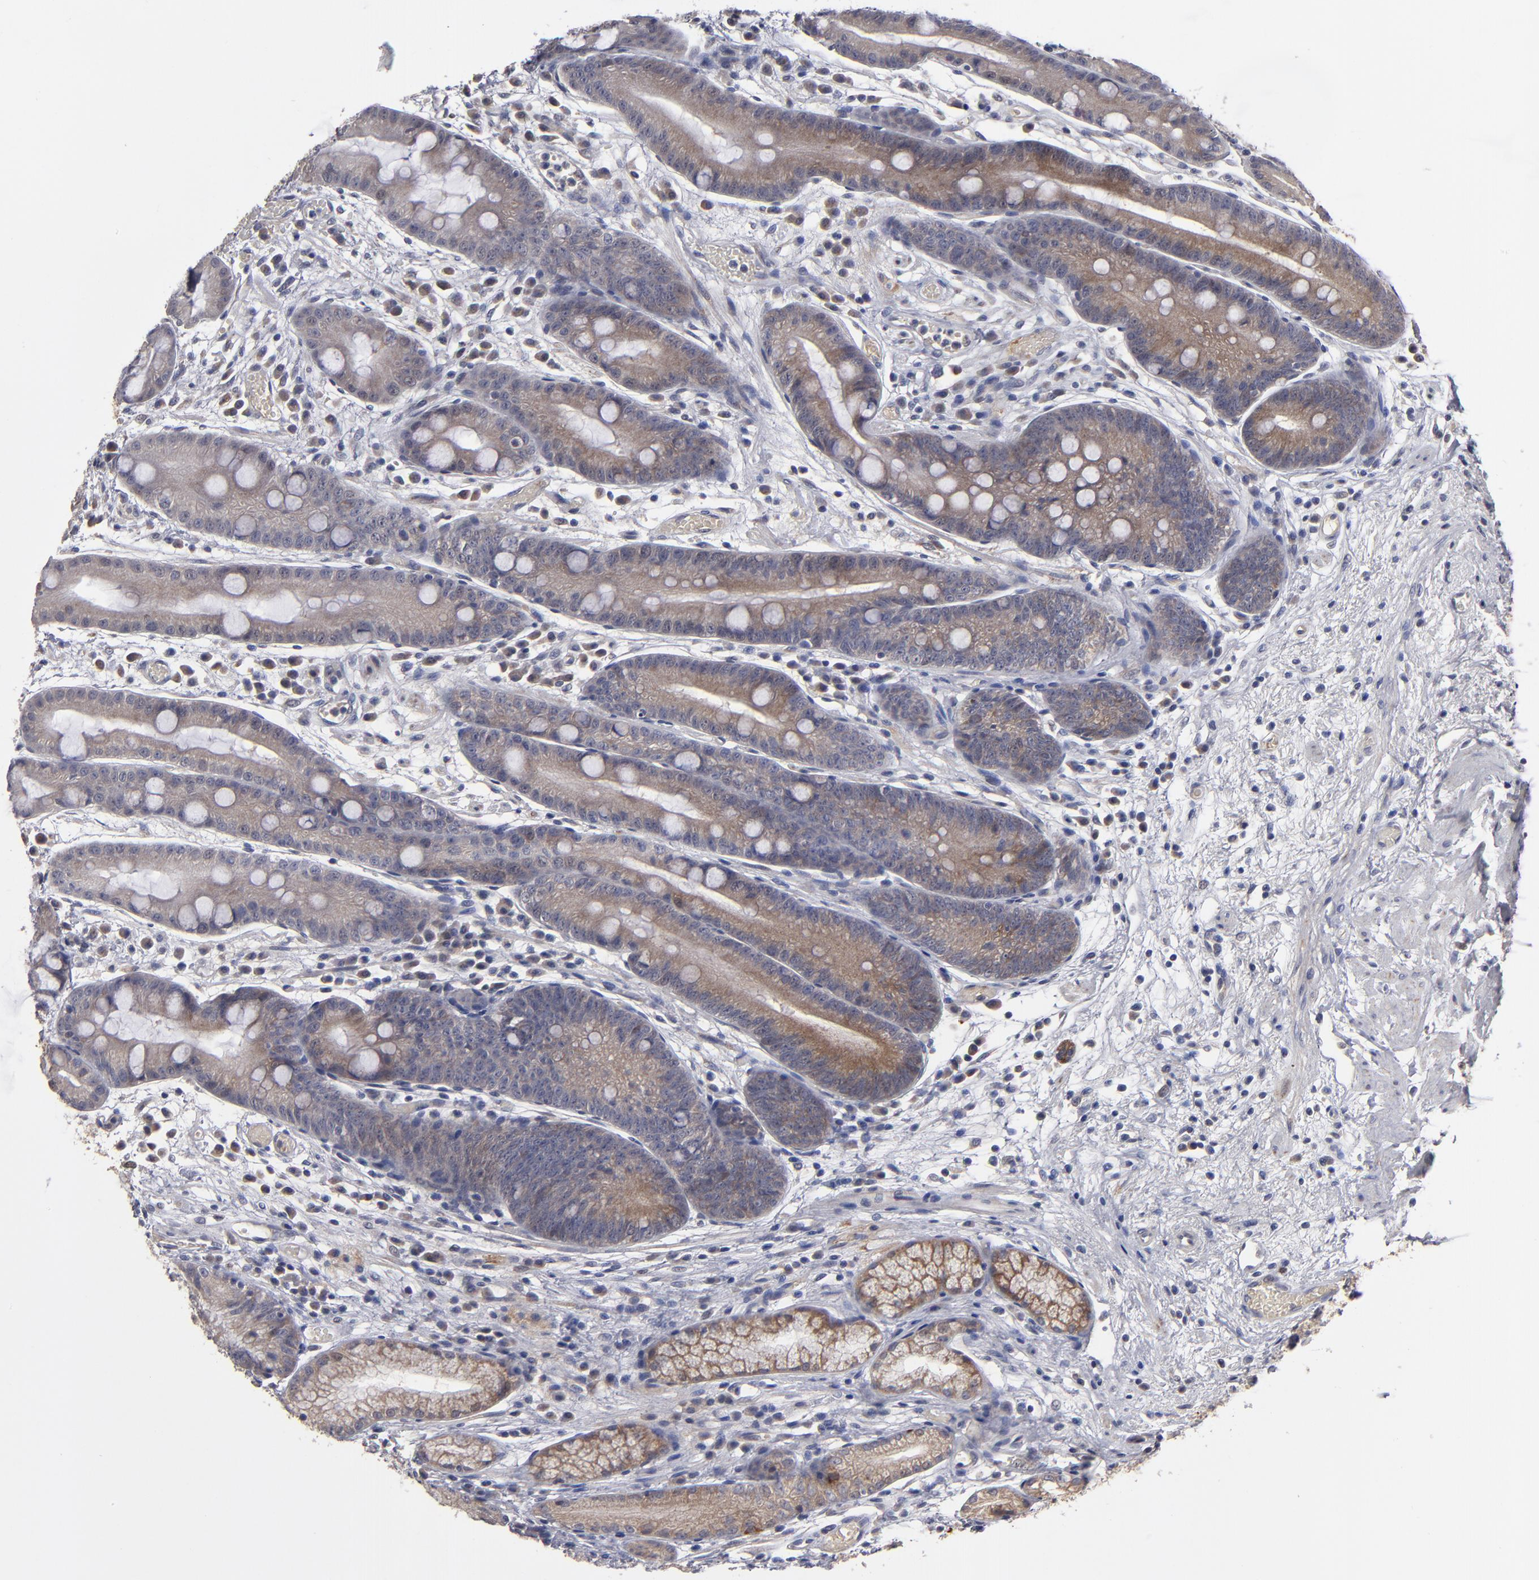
{"staining": {"intensity": "strong", "quantity": ">75%", "location": "cytoplasmic/membranous"}, "tissue": "stomach", "cell_type": "Glandular cells", "image_type": "normal", "snomed": [{"axis": "morphology", "description": "Normal tissue, NOS"}, {"axis": "morphology", "description": "Inflammation, NOS"}, {"axis": "topography", "description": "Stomach, lower"}], "caption": "Immunohistochemical staining of benign human stomach reveals >75% levels of strong cytoplasmic/membranous protein positivity in about >75% of glandular cells.", "gene": "EXD2", "patient": {"sex": "male", "age": 59}}